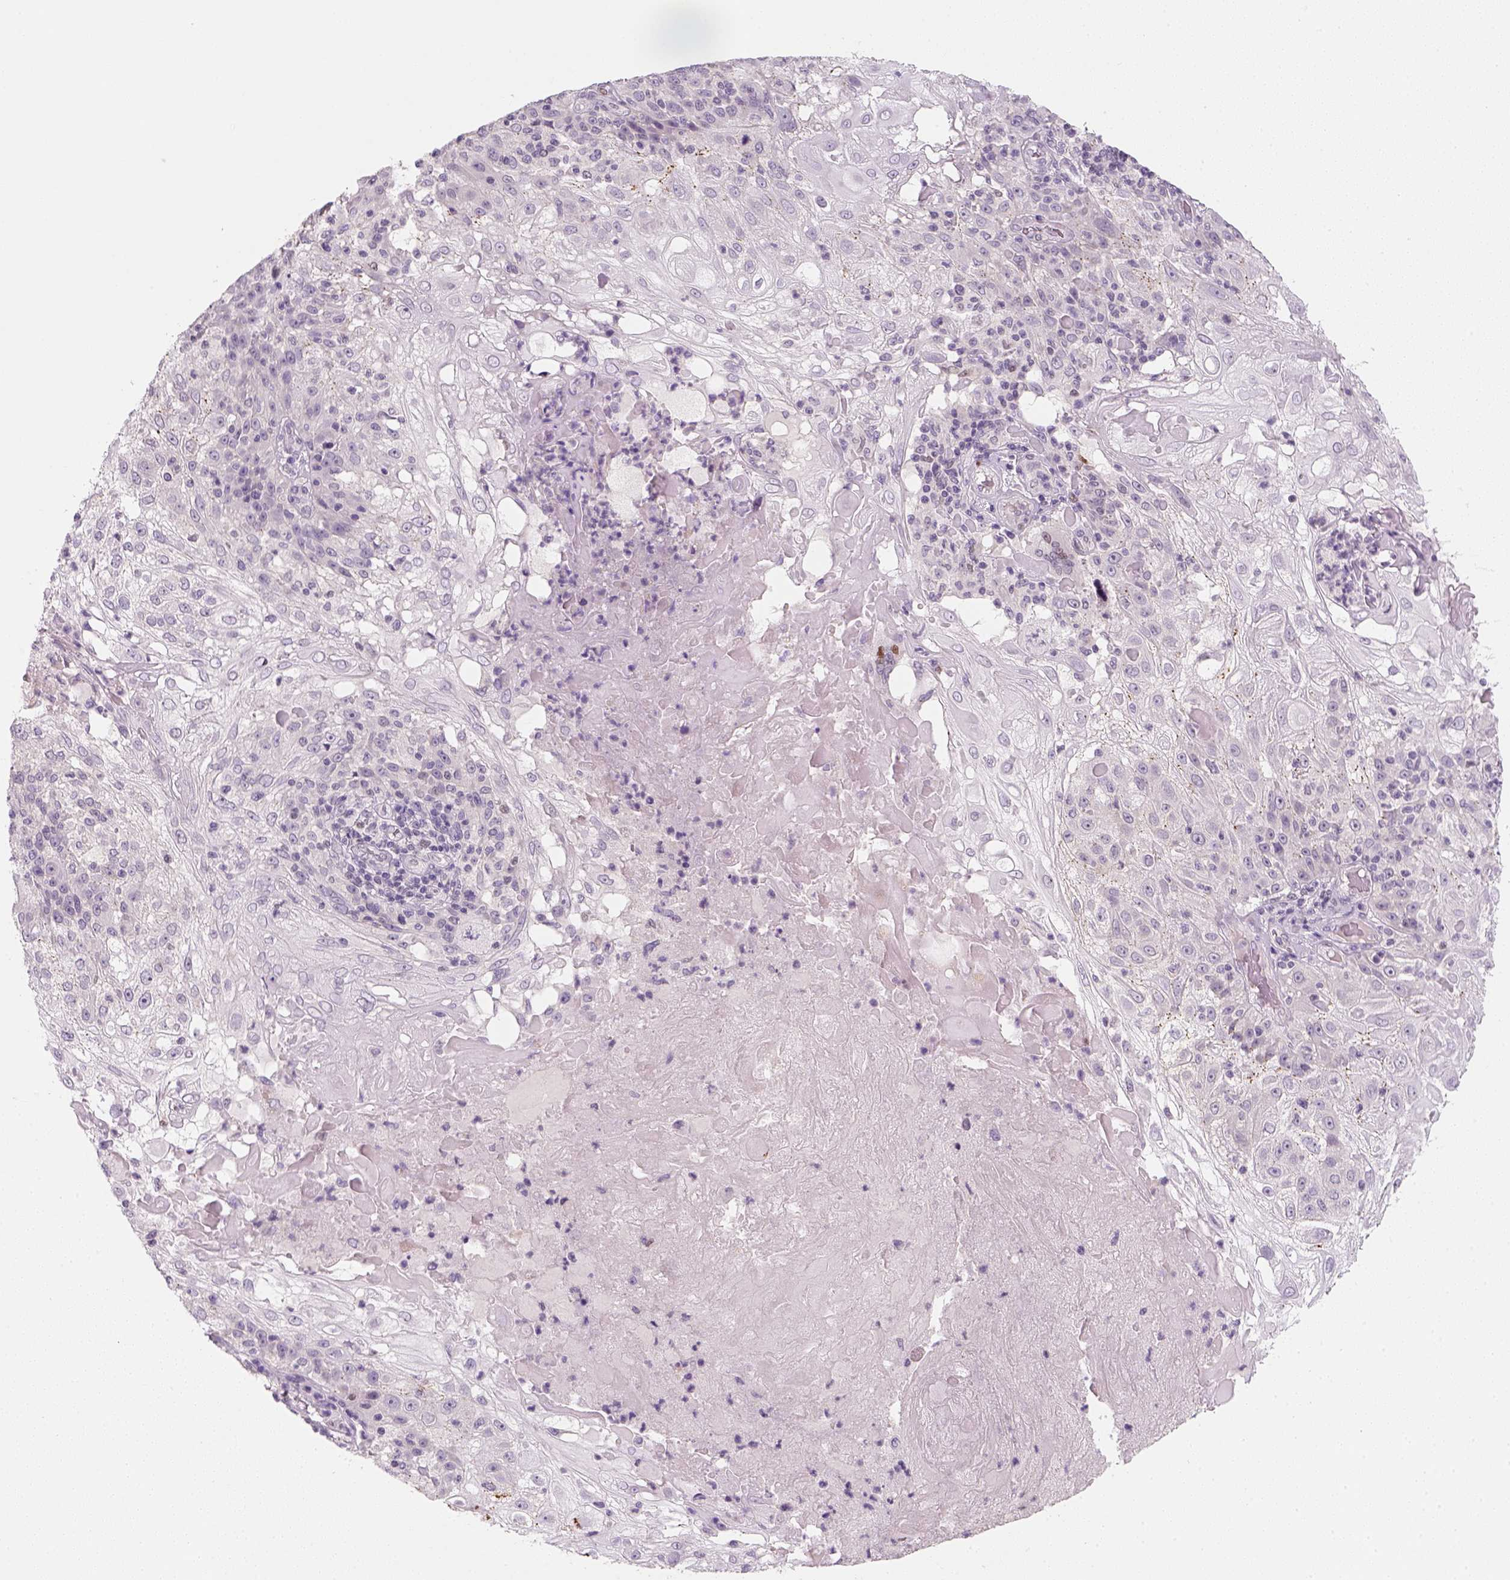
{"staining": {"intensity": "negative", "quantity": "none", "location": "none"}, "tissue": "skin cancer", "cell_type": "Tumor cells", "image_type": "cancer", "snomed": [{"axis": "morphology", "description": "Normal tissue, NOS"}, {"axis": "morphology", "description": "Squamous cell carcinoma, NOS"}, {"axis": "topography", "description": "Skin"}], "caption": "IHC image of human skin squamous cell carcinoma stained for a protein (brown), which displays no staining in tumor cells.", "gene": "TP53", "patient": {"sex": "female", "age": 83}}